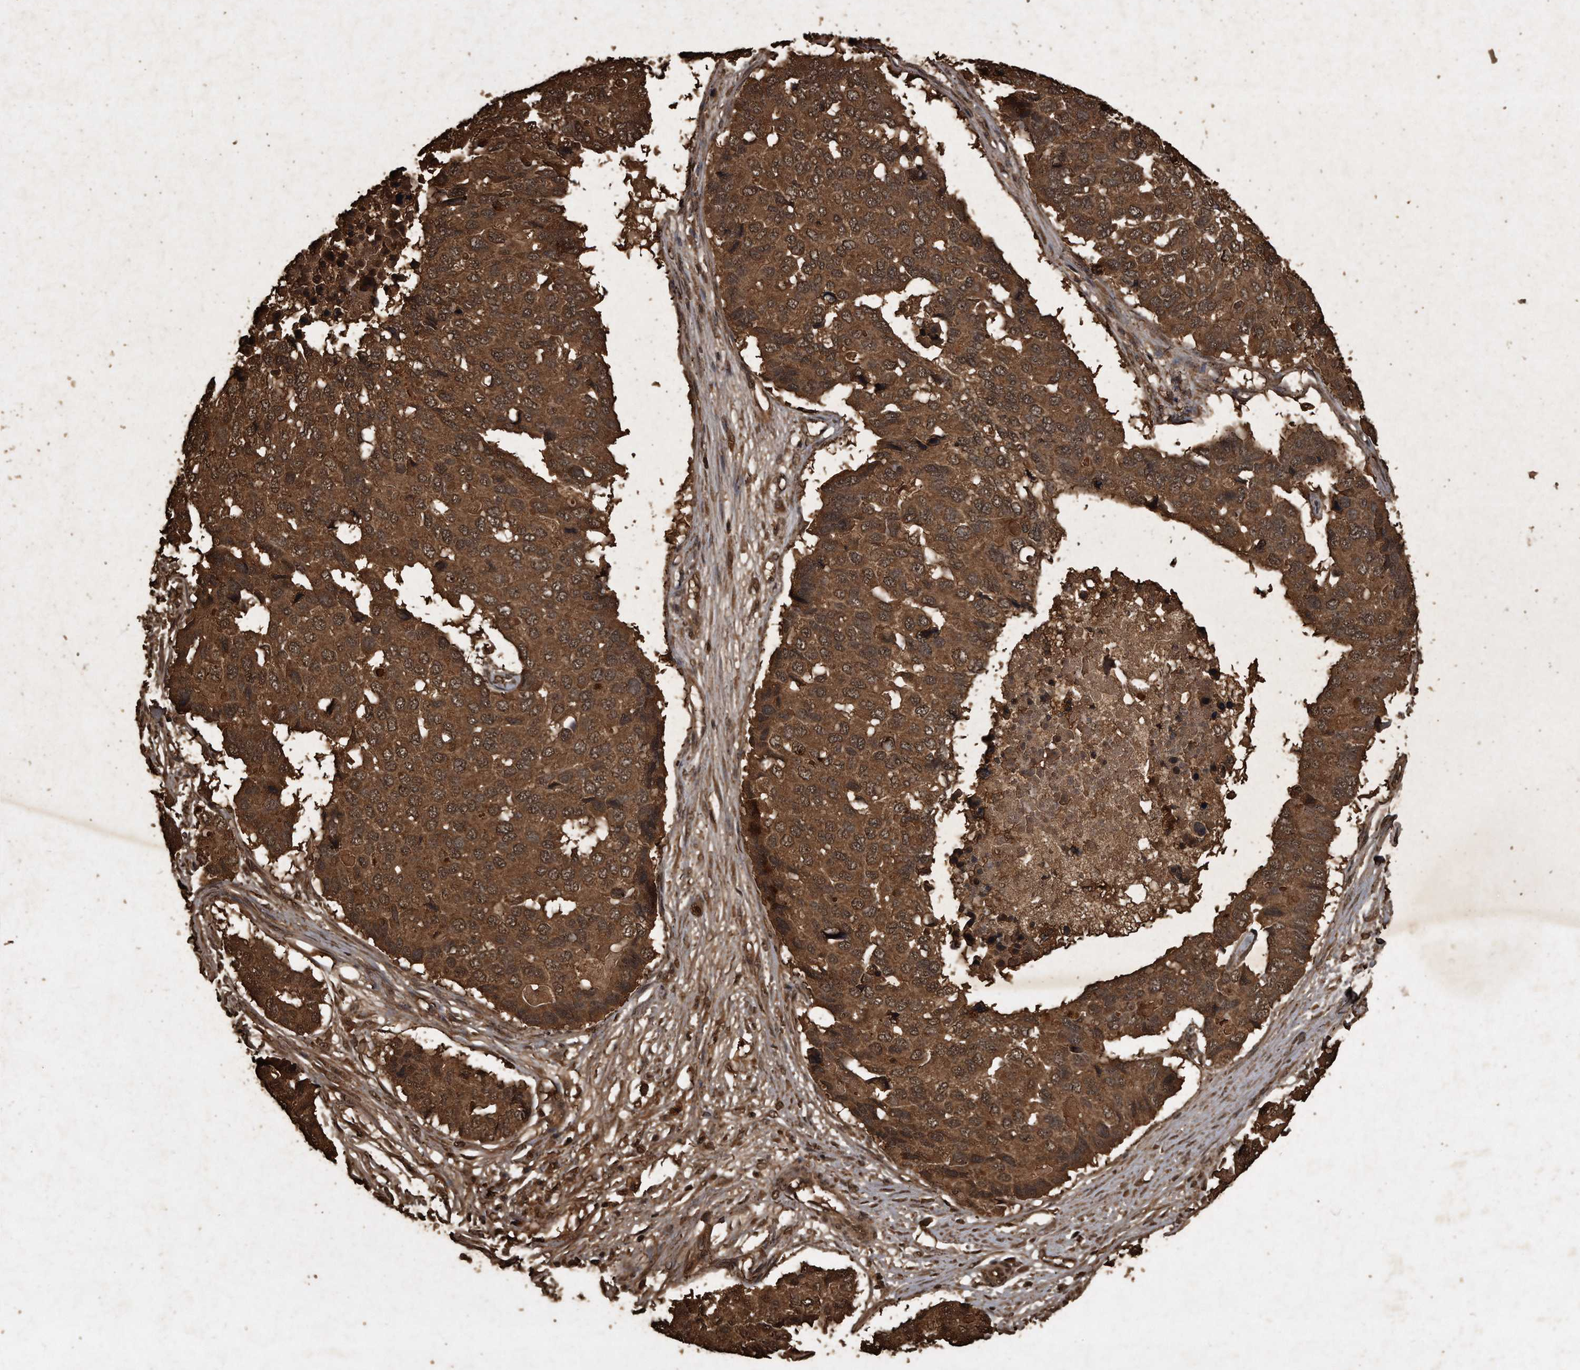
{"staining": {"intensity": "strong", "quantity": ">75%", "location": "cytoplasmic/membranous"}, "tissue": "pancreatic cancer", "cell_type": "Tumor cells", "image_type": "cancer", "snomed": [{"axis": "morphology", "description": "Adenocarcinoma, NOS"}, {"axis": "topography", "description": "Pancreas"}], "caption": "IHC of pancreatic cancer (adenocarcinoma) reveals high levels of strong cytoplasmic/membranous expression in approximately >75% of tumor cells. (Brightfield microscopy of DAB IHC at high magnification).", "gene": "CFLAR", "patient": {"sex": "male", "age": 50}}